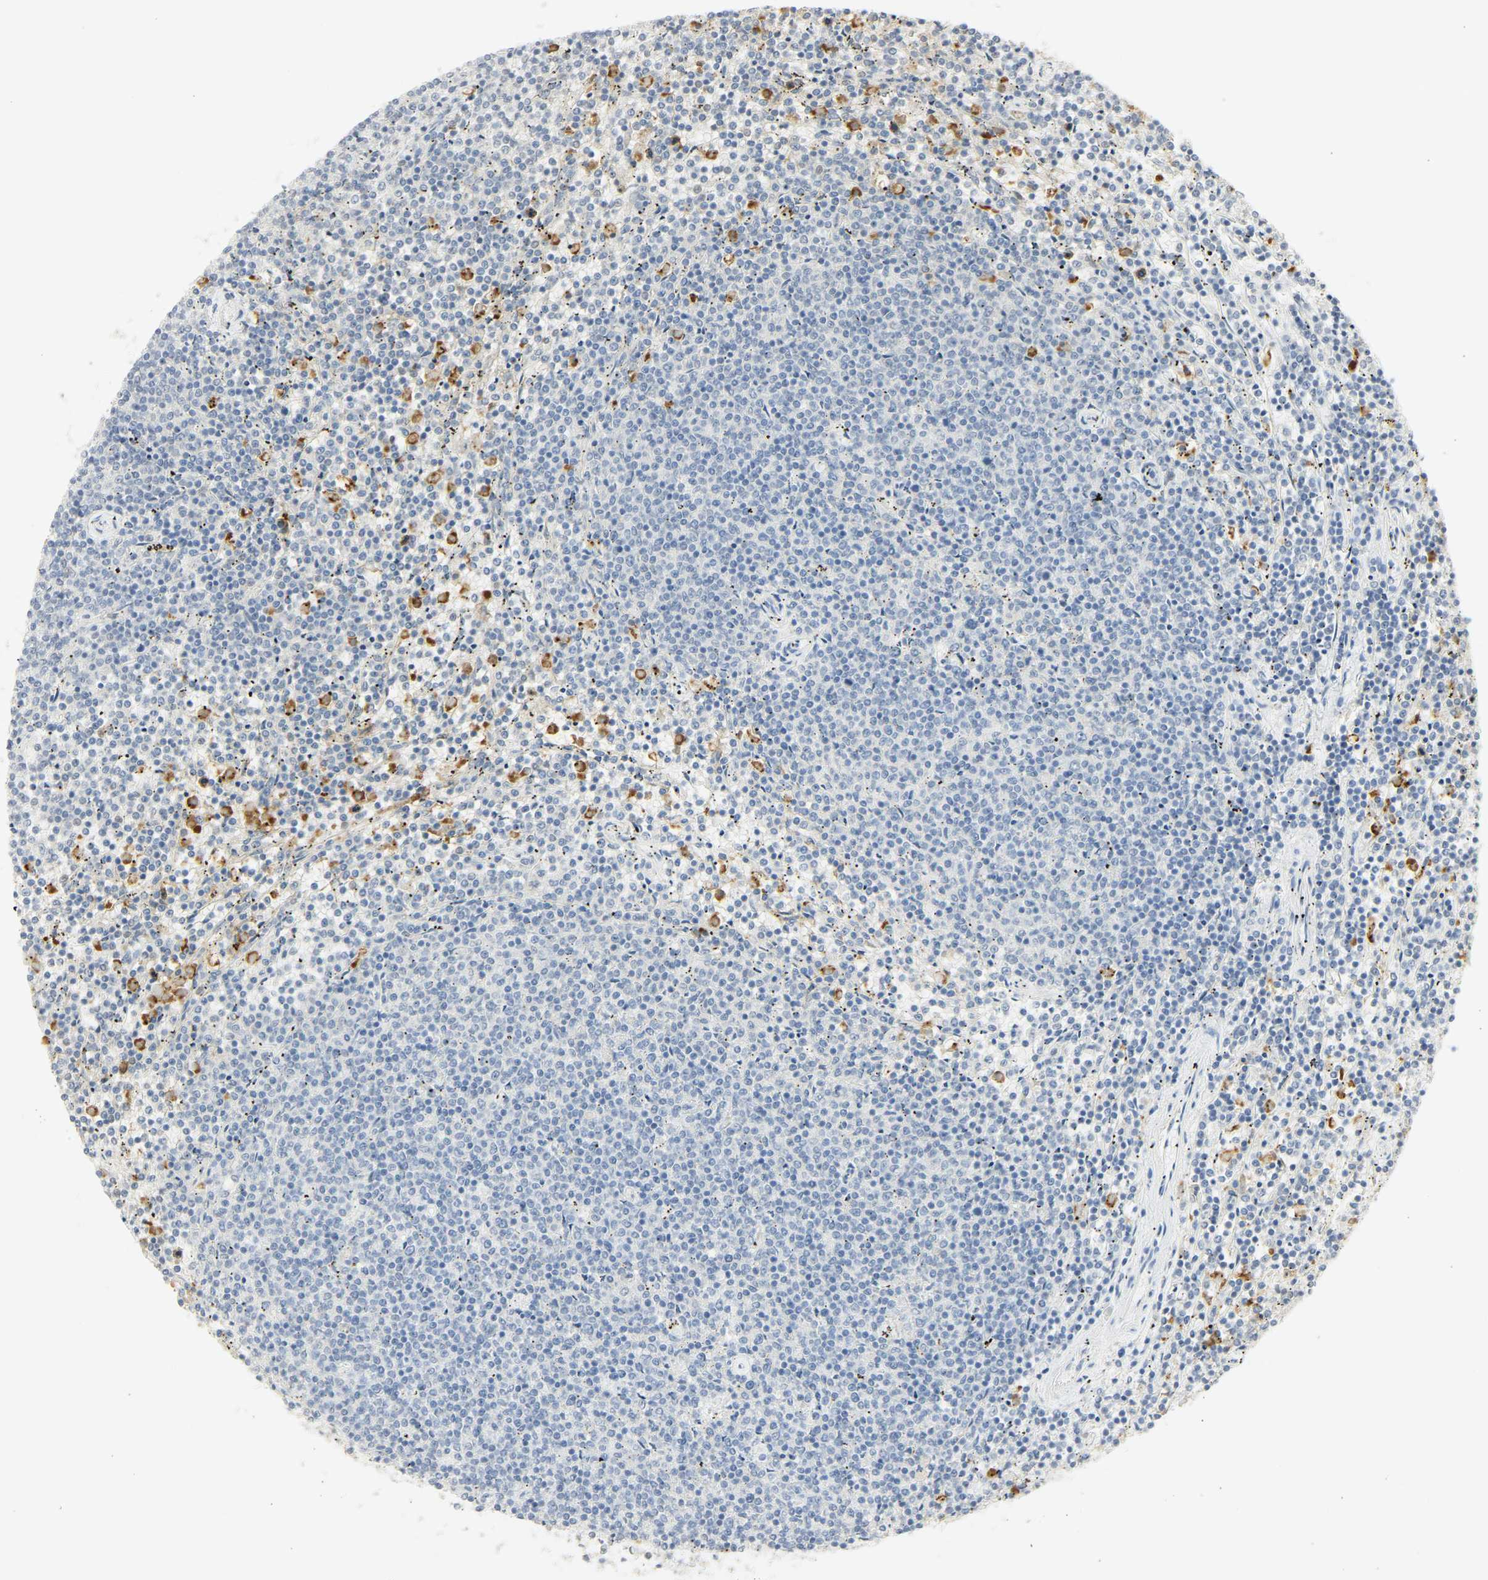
{"staining": {"intensity": "negative", "quantity": "none", "location": "none"}, "tissue": "lymphoma", "cell_type": "Tumor cells", "image_type": "cancer", "snomed": [{"axis": "morphology", "description": "Malignant lymphoma, non-Hodgkin's type, Low grade"}, {"axis": "topography", "description": "Spleen"}], "caption": "A high-resolution micrograph shows immunohistochemistry staining of lymphoma, which exhibits no significant staining in tumor cells.", "gene": "CEACAM5", "patient": {"sex": "female", "age": 50}}